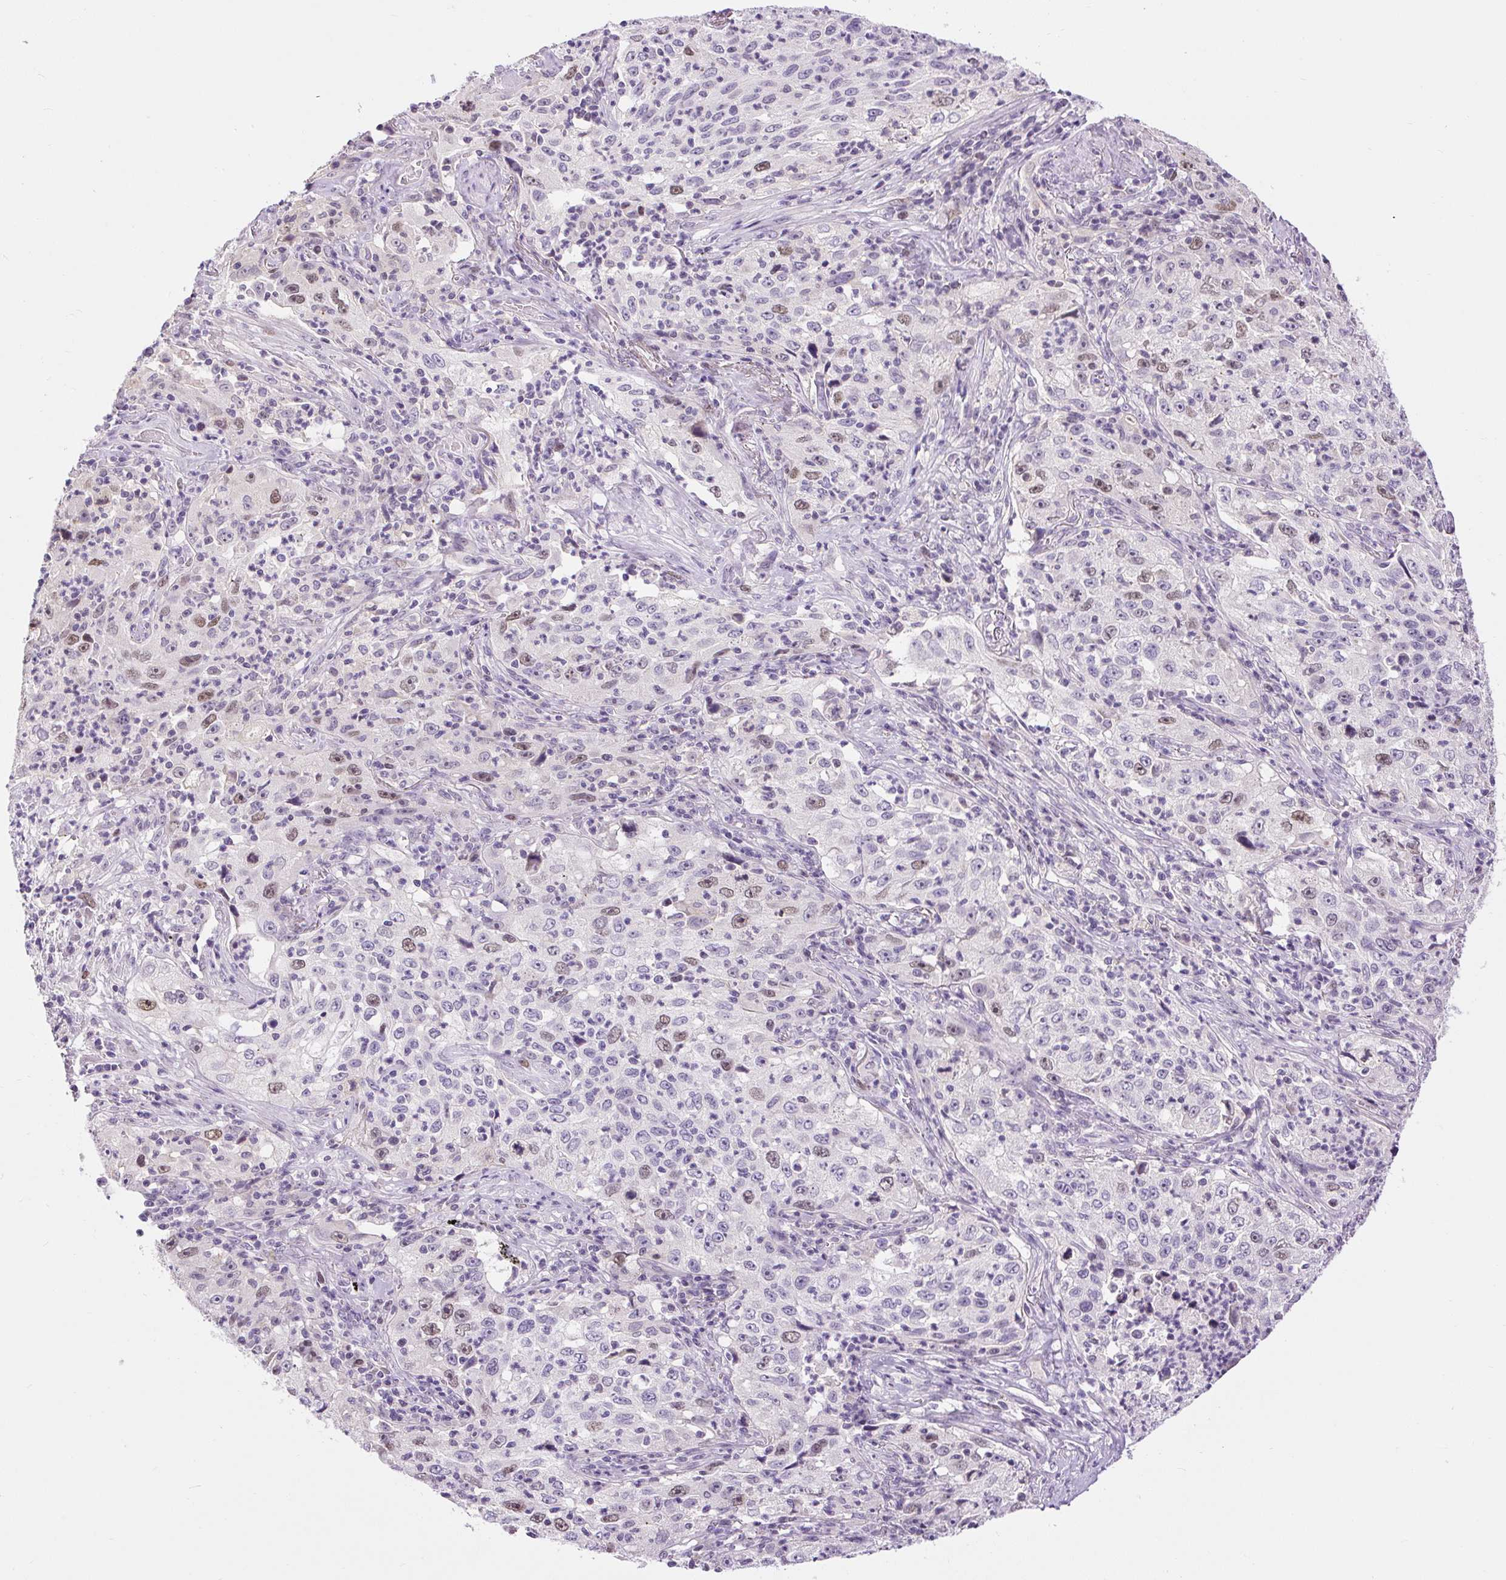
{"staining": {"intensity": "weak", "quantity": "25%-75%", "location": "nuclear"}, "tissue": "lung cancer", "cell_type": "Tumor cells", "image_type": "cancer", "snomed": [{"axis": "morphology", "description": "Squamous cell carcinoma, NOS"}, {"axis": "topography", "description": "Lung"}], "caption": "This histopathology image shows lung cancer stained with immunohistochemistry to label a protein in brown. The nuclear of tumor cells show weak positivity for the protein. Nuclei are counter-stained blue.", "gene": "RACGAP1", "patient": {"sex": "male", "age": 71}}